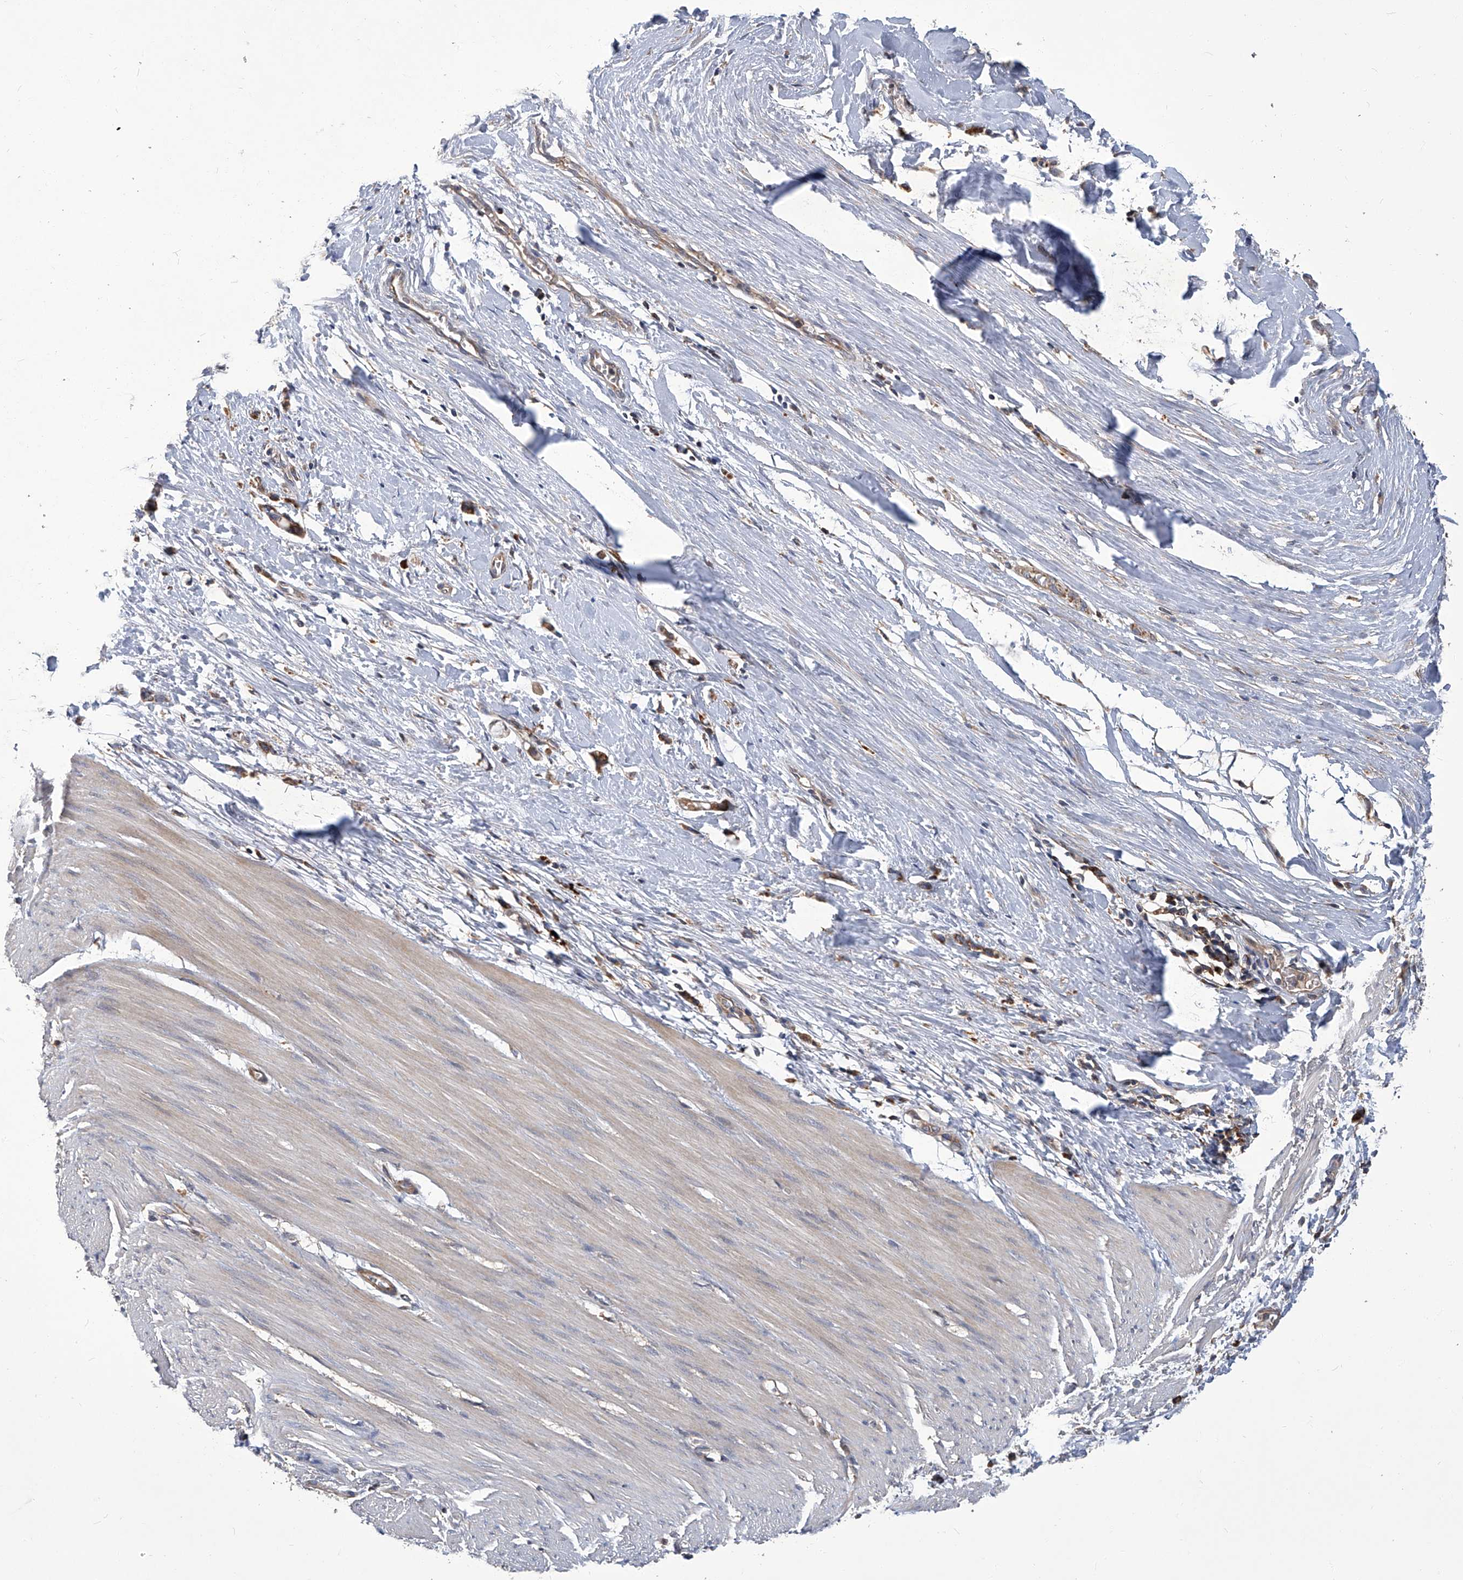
{"staining": {"intensity": "weak", "quantity": "<25%", "location": "cytoplasmic/membranous"}, "tissue": "smooth muscle", "cell_type": "Smooth muscle cells", "image_type": "normal", "snomed": [{"axis": "morphology", "description": "Normal tissue, NOS"}, {"axis": "morphology", "description": "Adenocarcinoma, NOS"}, {"axis": "topography", "description": "Colon"}, {"axis": "topography", "description": "Peripheral nerve tissue"}], "caption": "High magnification brightfield microscopy of benign smooth muscle stained with DAB (3,3'-diaminobenzidine) (brown) and counterstained with hematoxylin (blue): smooth muscle cells show no significant expression. Nuclei are stained in blue.", "gene": "TNFRSF13B", "patient": {"sex": "male", "age": 14}}